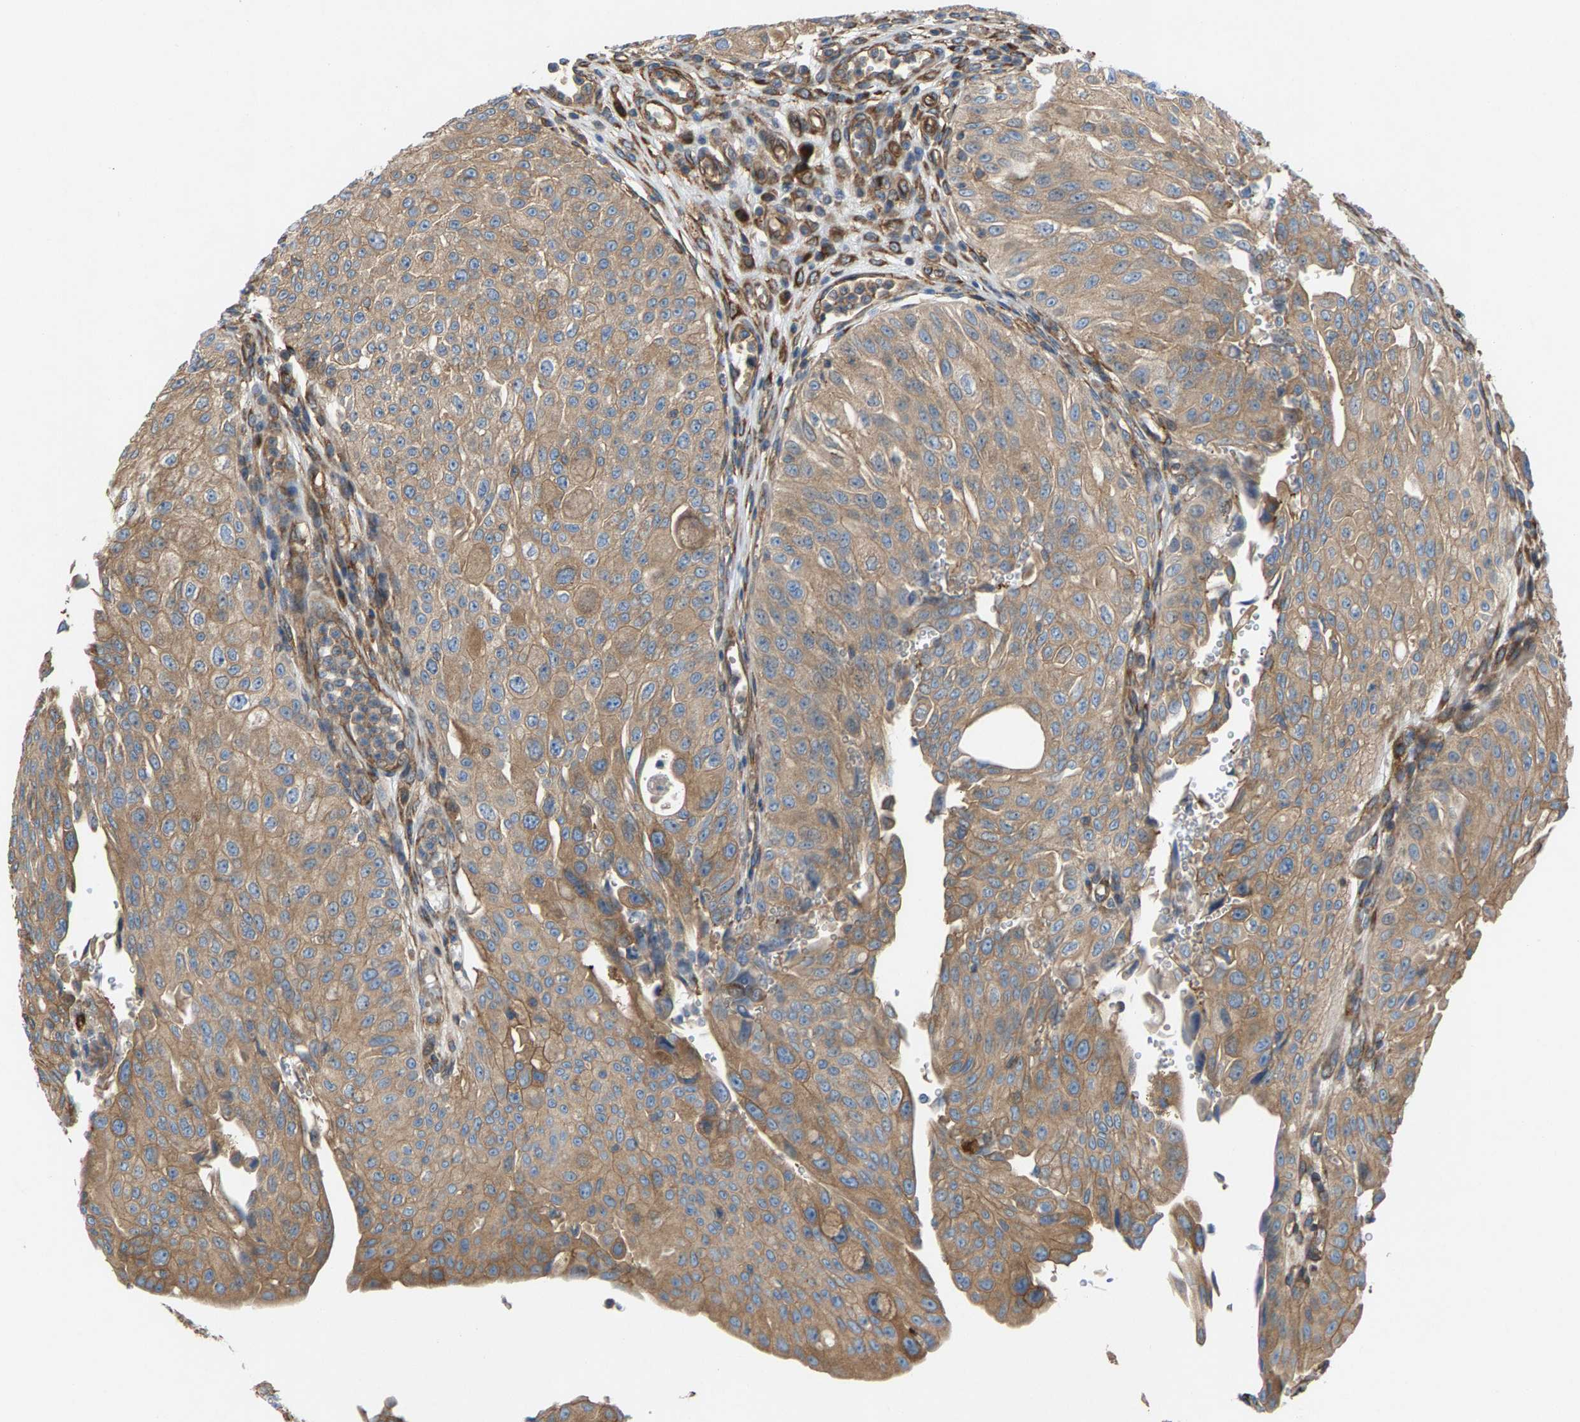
{"staining": {"intensity": "moderate", "quantity": ">75%", "location": "cytoplasmic/membranous"}, "tissue": "urothelial cancer", "cell_type": "Tumor cells", "image_type": "cancer", "snomed": [{"axis": "morphology", "description": "Urothelial carcinoma, High grade"}, {"axis": "topography", "description": "Urinary bladder"}], "caption": "Moderate cytoplasmic/membranous expression is seen in about >75% of tumor cells in urothelial carcinoma (high-grade).", "gene": "PDCL", "patient": {"sex": "male", "age": 46}}